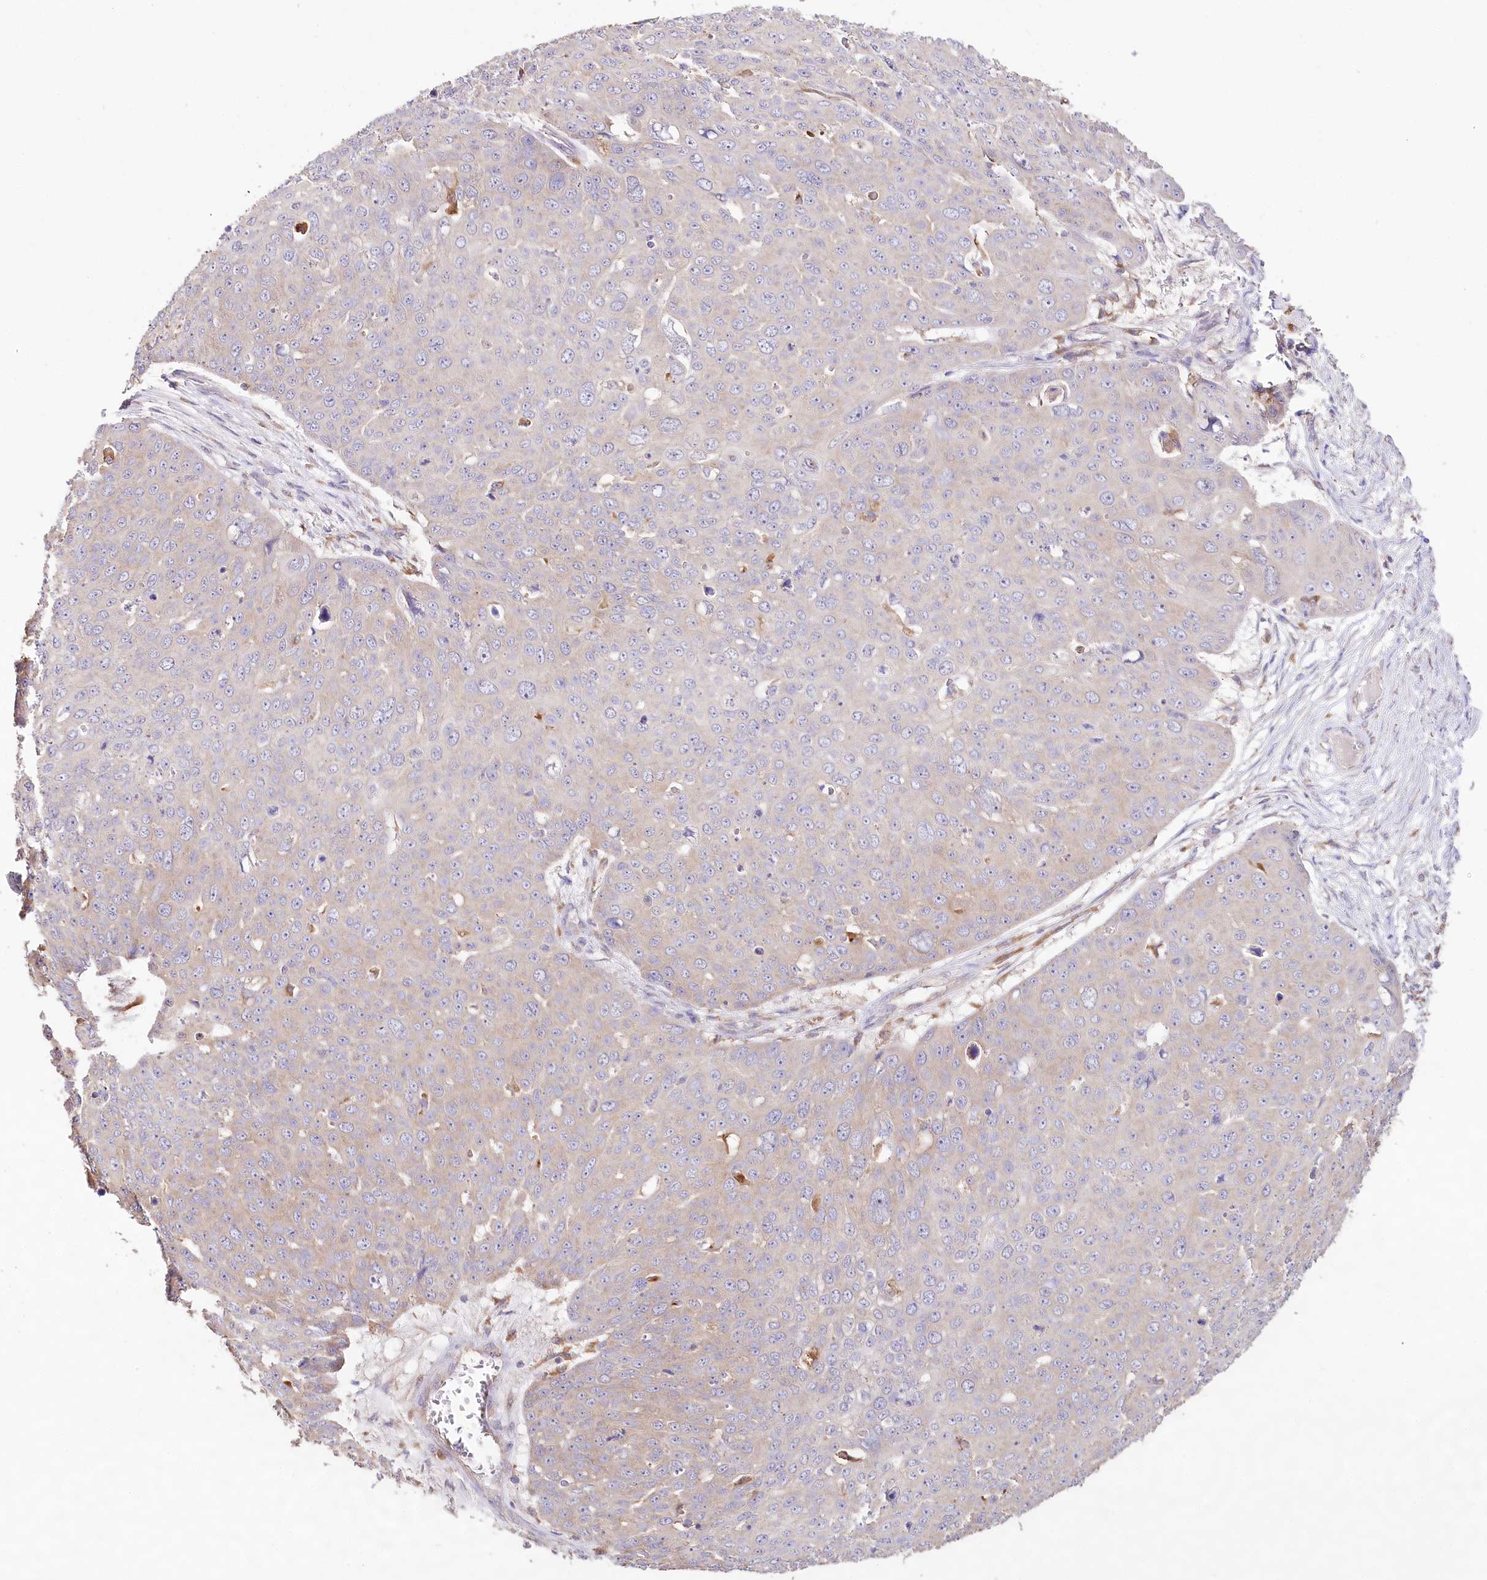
{"staining": {"intensity": "weak", "quantity": "25%-75%", "location": "cytoplasmic/membranous"}, "tissue": "skin cancer", "cell_type": "Tumor cells", "image_type": "cancer", "snomed": [{"axis": "morphology", "description": "Squamous cell carcinoma, NOS"}, {"axis": "topography", "description": "Skin"}], "caption": "Immunohistochemical staining of skin squamous cell carcinoma demonstrates weak cytoplasmic/membranous protein staining in about 25%-75% of tumor cells.", "gene": "DMXL1", "patient": {"sex": "male", "age": 71}}